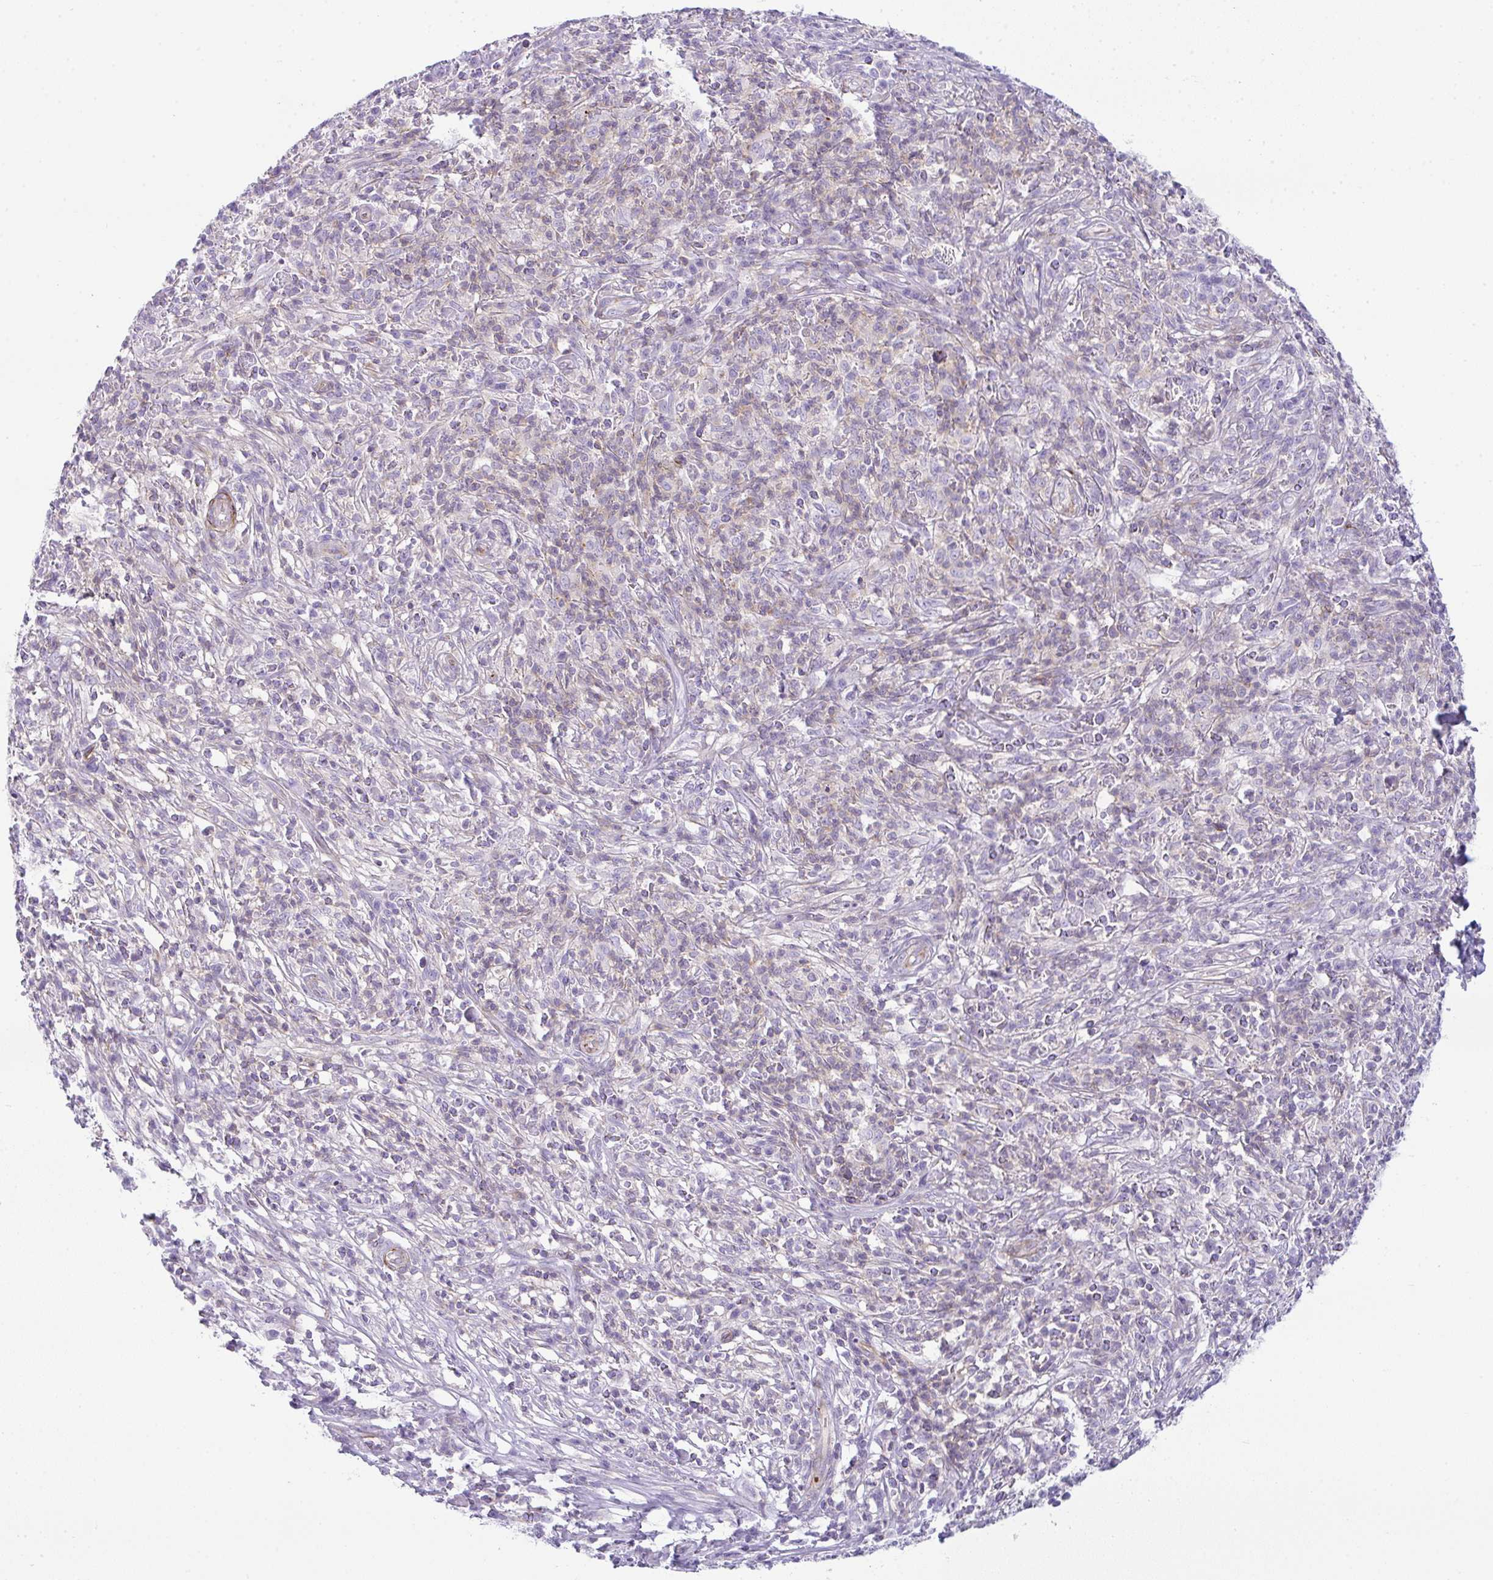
{"staining": {"intensity": "negative", "quantity": "none", "location": "none"}, "tissue": "melanoma", "cell_type": "Tumor cells", "image_type": "cancer", "snomed": [{"axis": "morphology", "description": "Malignant melanoma, NOS"}, {"axis": "topography", "description": "Skin"}], "caption": "DAB (3,3'-diaminobenzidine) immunohistochemical staining of human melanoma demonstrates no significant expression in tumor cells.", "gene": "CDRT15", "patient": {"sex": "male", "age": 66}}